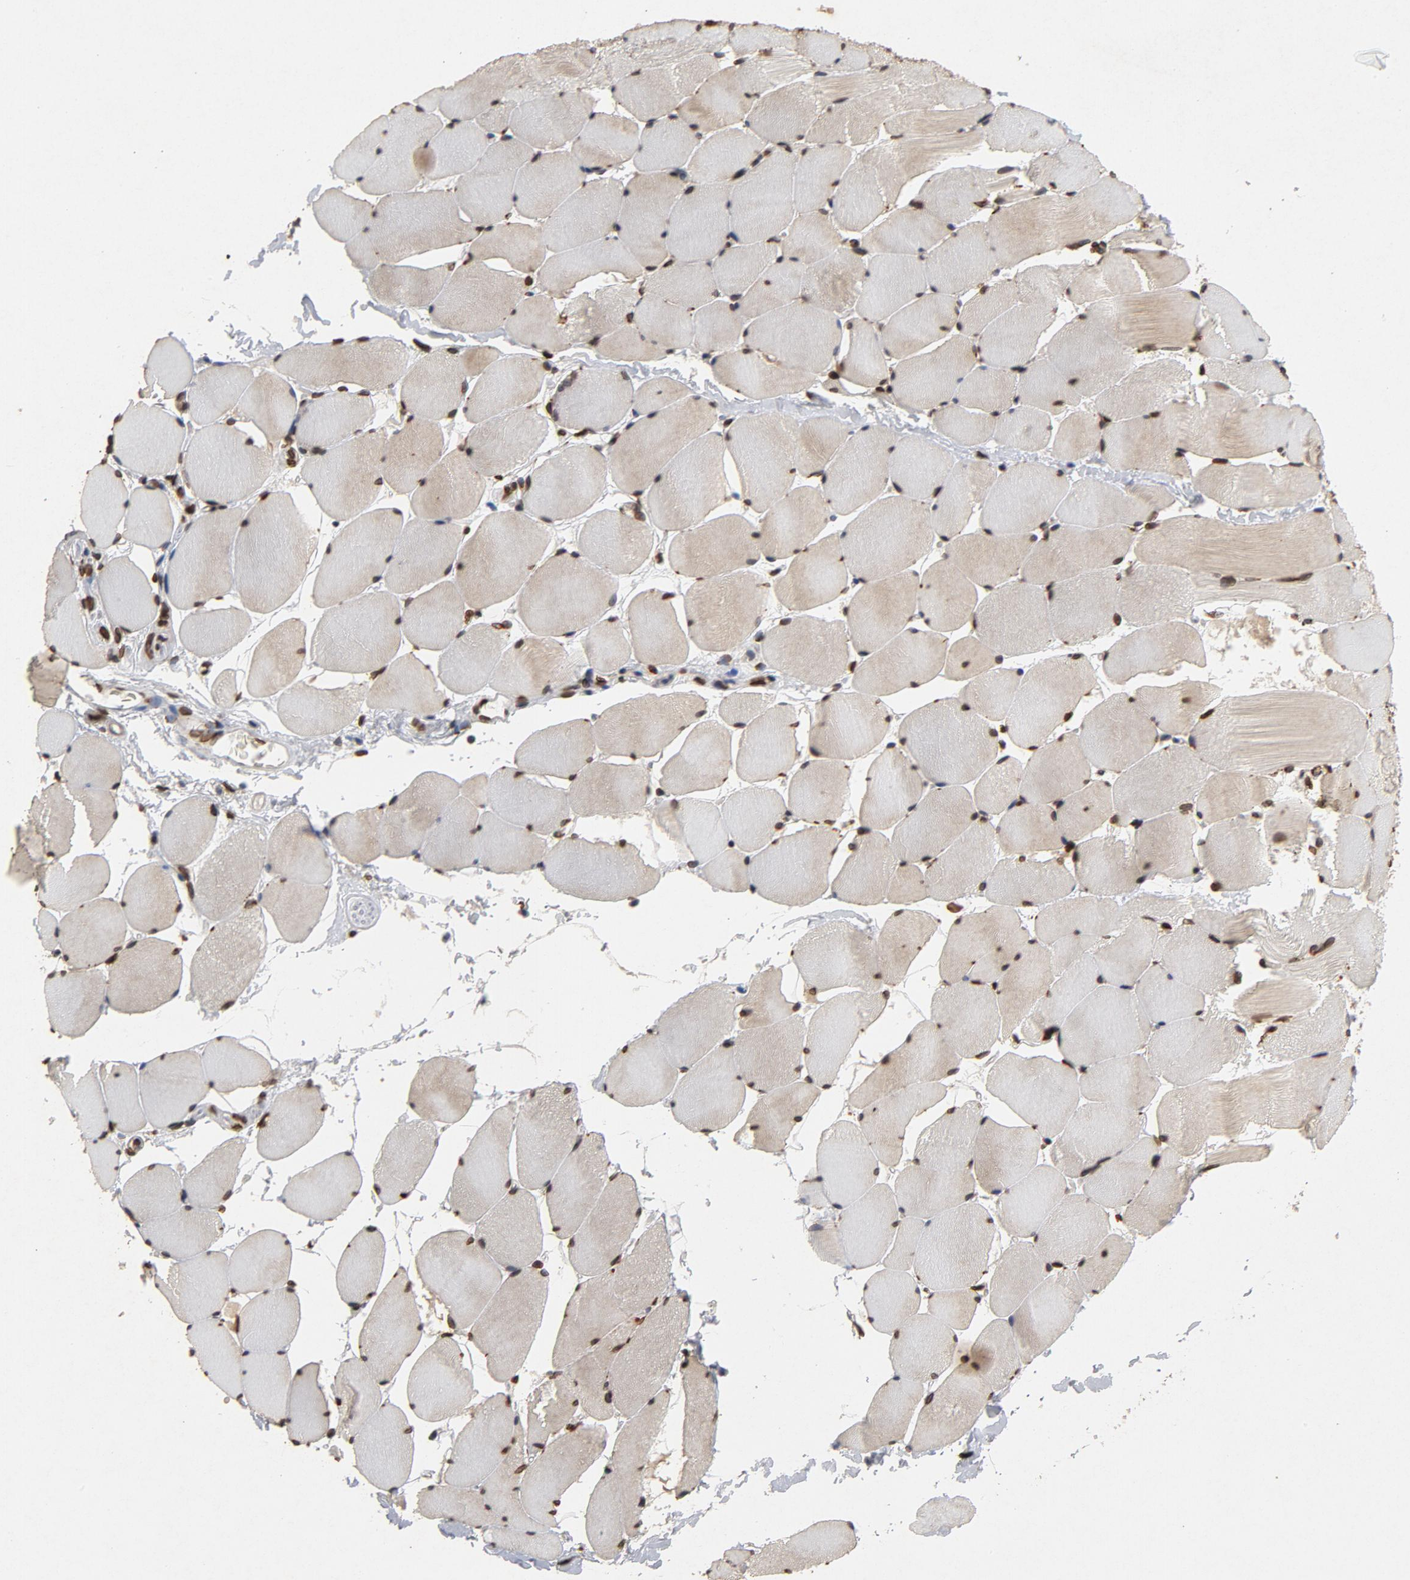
{"staining": {"intensity": "strong", "quantity": ">75%", "location": "cytoplasmic/membranous,nuclear"}, "tissue": "skeletal muscle", "cell_type": "Myocytes", "image_type": "normal", "snomed": [{"axis": "morphology", "description": "Normal tissue, NOS"}, {"axis": "topography", "description": "Skeletal muscle"}], "caption": "This is a histology image of immunohistochemistry staining of normal skeletal muscle, which shows strong positivity in the cytoplasmic/membranous,nuclear of myocytes.", "gene": "LMNA", "patient": {"sex": "male", "age": 62}}